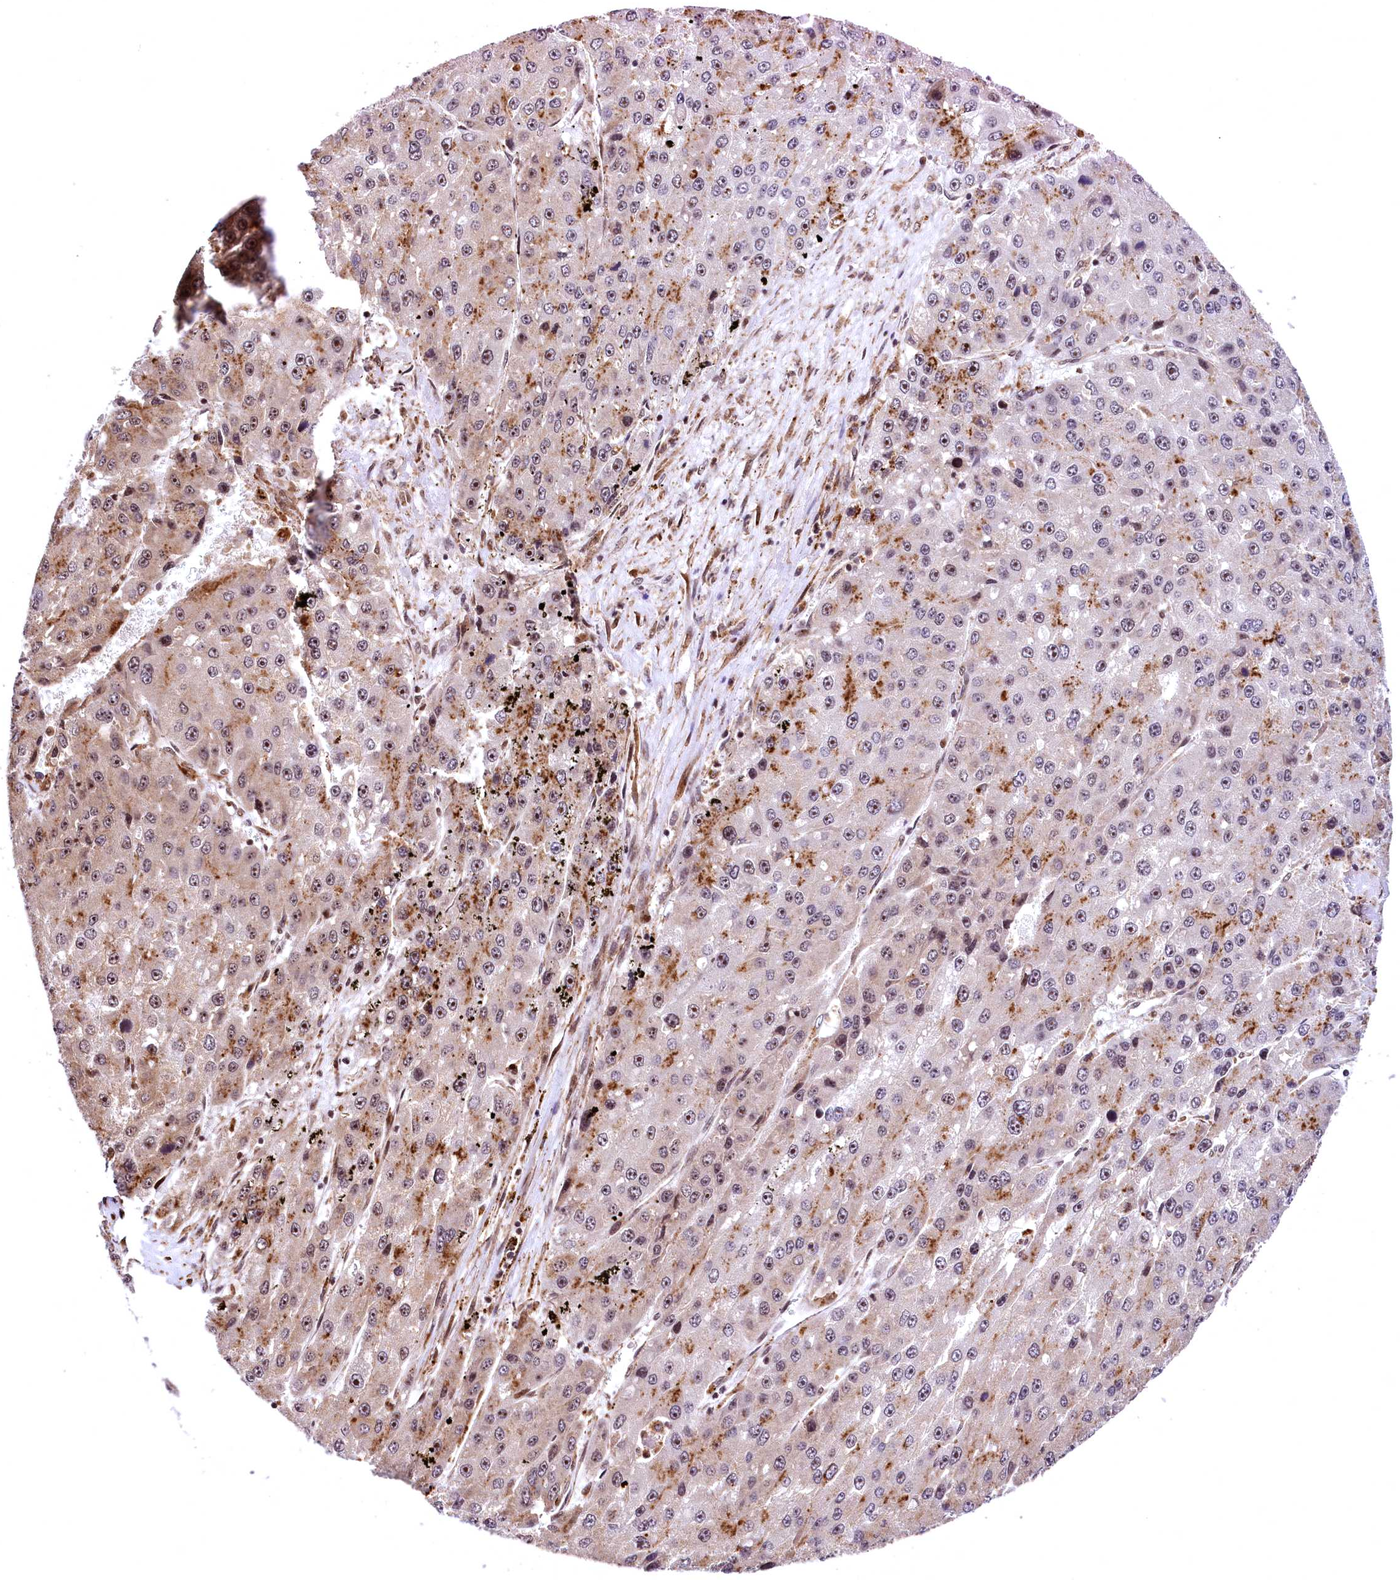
{"staining": {"intensity": "moderate", "quantity": "25%-75%", "location": "cytoplasmic/membranous,nuclear"}, "tissue": "liver cancer", "cell_type": "Tumor cells", "image_type": "cancer", "snomed": [{"axis": "morphology", "description": "Carcinoma, Hepatocellular, NOS"}, {"axis": "topography", "description": "Liver"}], "caption": "Hepatocellular carcinoma (liver) stained for a protein displays moderate cytoplasmic/membranous and nuclear positivity in tumor cells.", "gene": "PDS5B", "patient": {"sex": "female", "age": 73}}